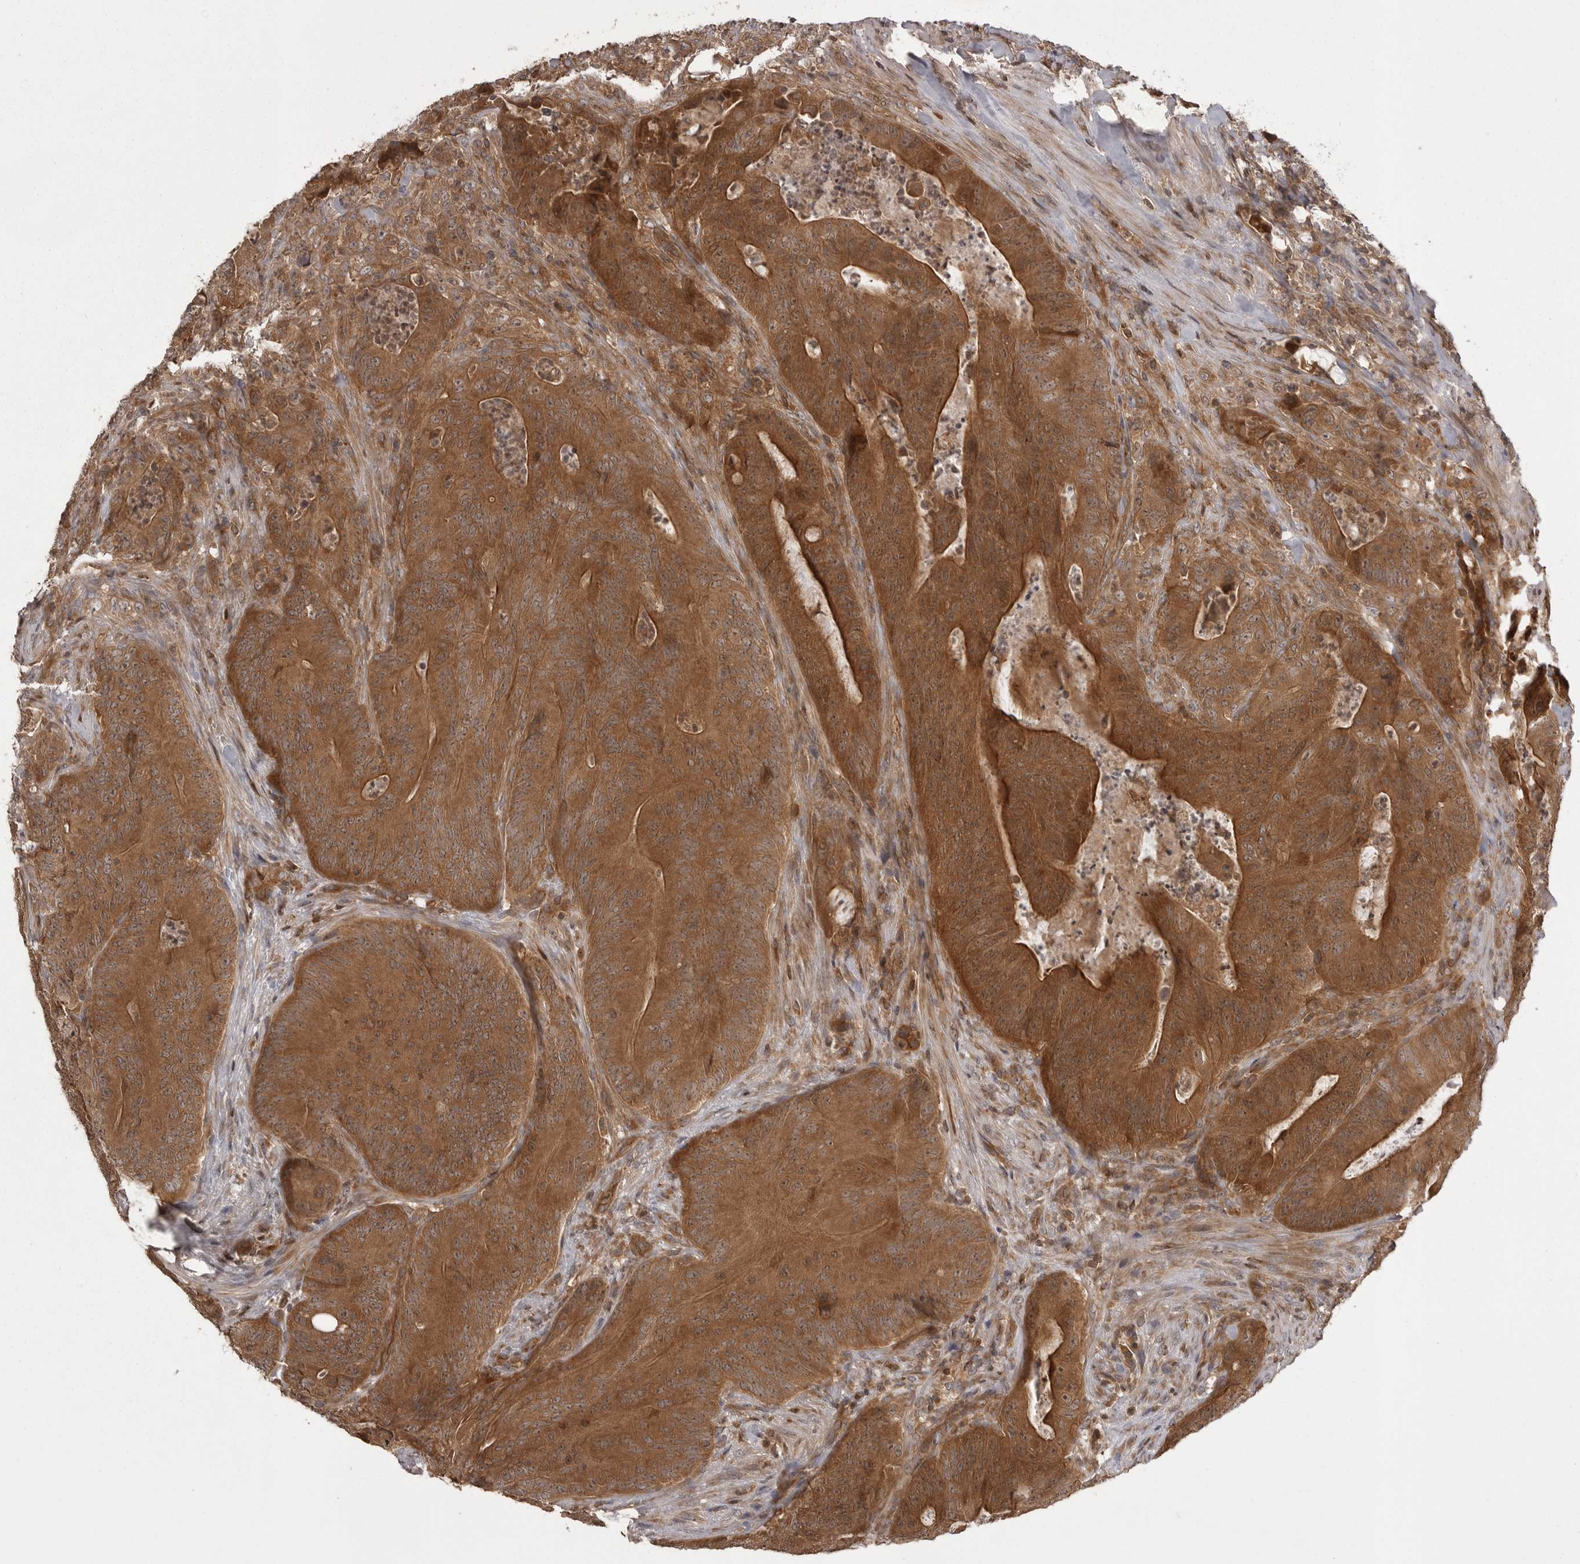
{"staining": {"intensity": "moderate", "quantity": ">75%", "location": "cytoplasmic/membranous"}, "tissue": "colorectal cancer", "cell_type": "Tumor cells", "image_type": "cancer", "snomed": [{"axis": "morphology", "description": "Normal tissue, NOS"}, {"axis": "topography", "description": "Colon"}], "caption": "IHC of human colorectal cancer exhibits medium levels of moderate cytoplasmic/membranous positivity in approximately >75% of tumor cells. The protein of interest is shown in brown color, while the nuclei are stained blue.", "gene": "STK24", "patient": {"sex": "female", "age": 82}}